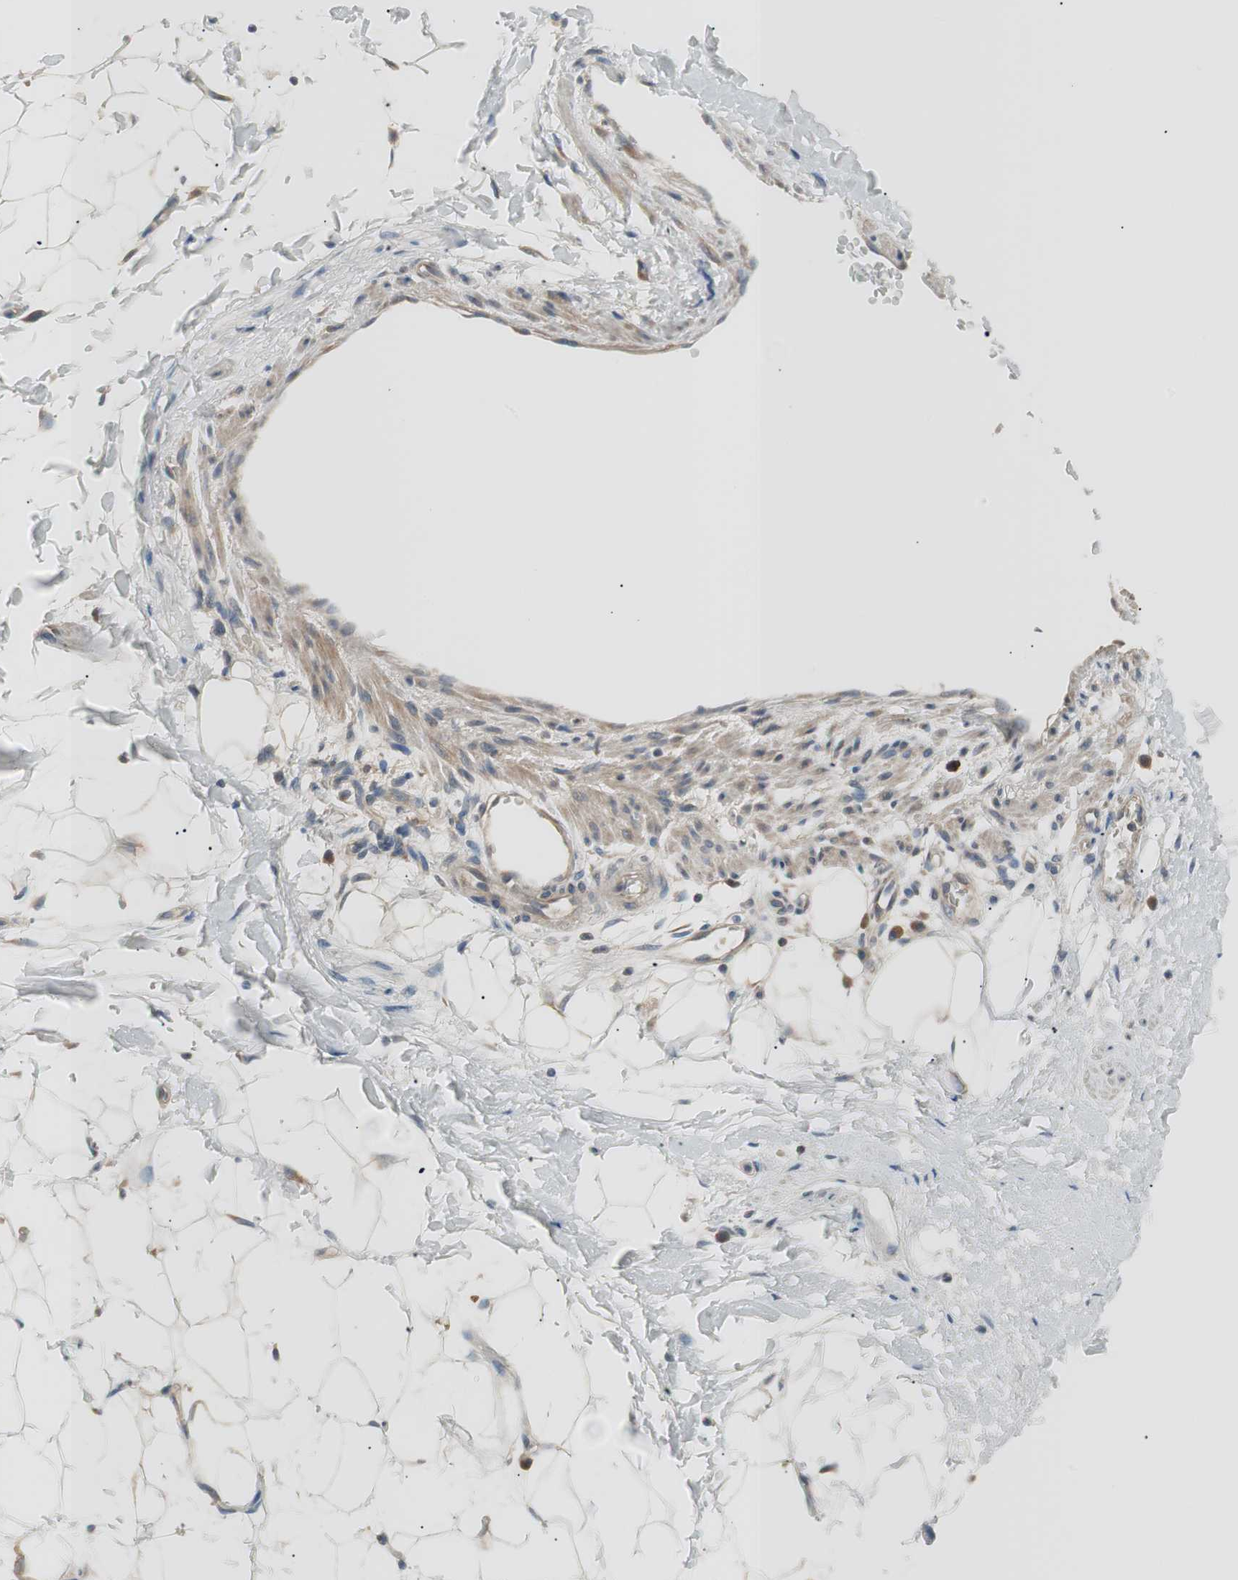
{"staining": {"intensity": "negative", "quantity": "none", "location": "none"}, "tissue": "adipose tissue", "cell_type": "Adipocytes", "image_type": "normal", "snomed": [{"axis": "morphology", "description": "Normal tissue, NOS"}, {"axis": "topography", "description": "Soft tissue"}], "caption": "Immunohistochemical staining of normal human adipose tissue displays no significant positivity in adipocytes.", "gene": "FADS2", "patient": {"sex": "male", "age": 72}}